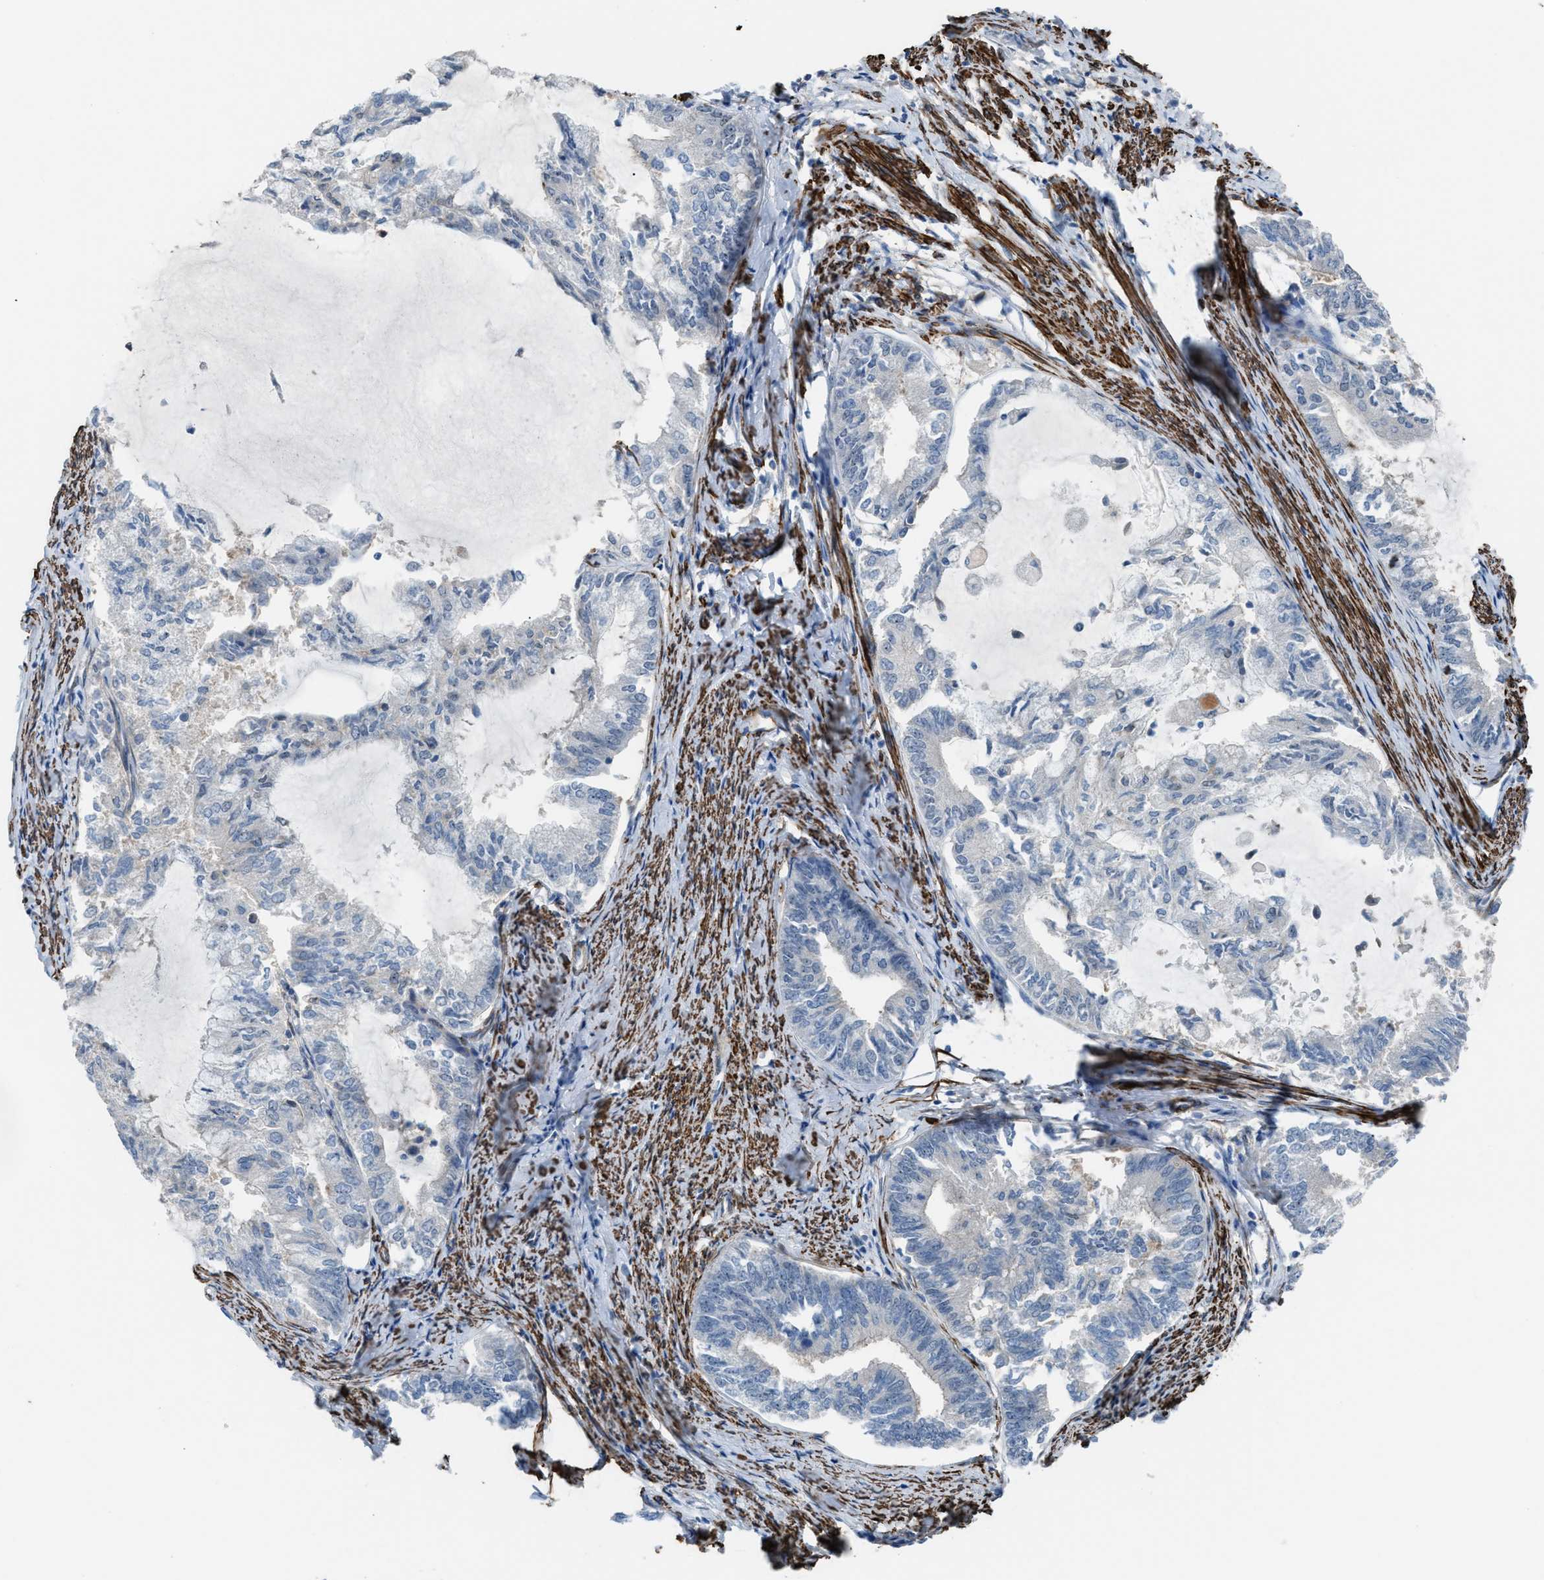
{"staining": {"intensity": "negative", "quantity": "none", "location": "none"}, "tissue": "endometrial cancer", "cell_type": "Tumor cells", "image_type": "cancer", "snomed": [{"axis": "morphology", "description": "Adenocarcinoma, NOS"}, {"axis": "topography", "description": "Endometrium"}], "caption": "This is a micrograph of immunohistochemistry staining of adenocarcinoma (endometrial), which shows no expression in tumor cells.", "gene": "NQO2", "patient": {"sex": "female", "age": 86}}